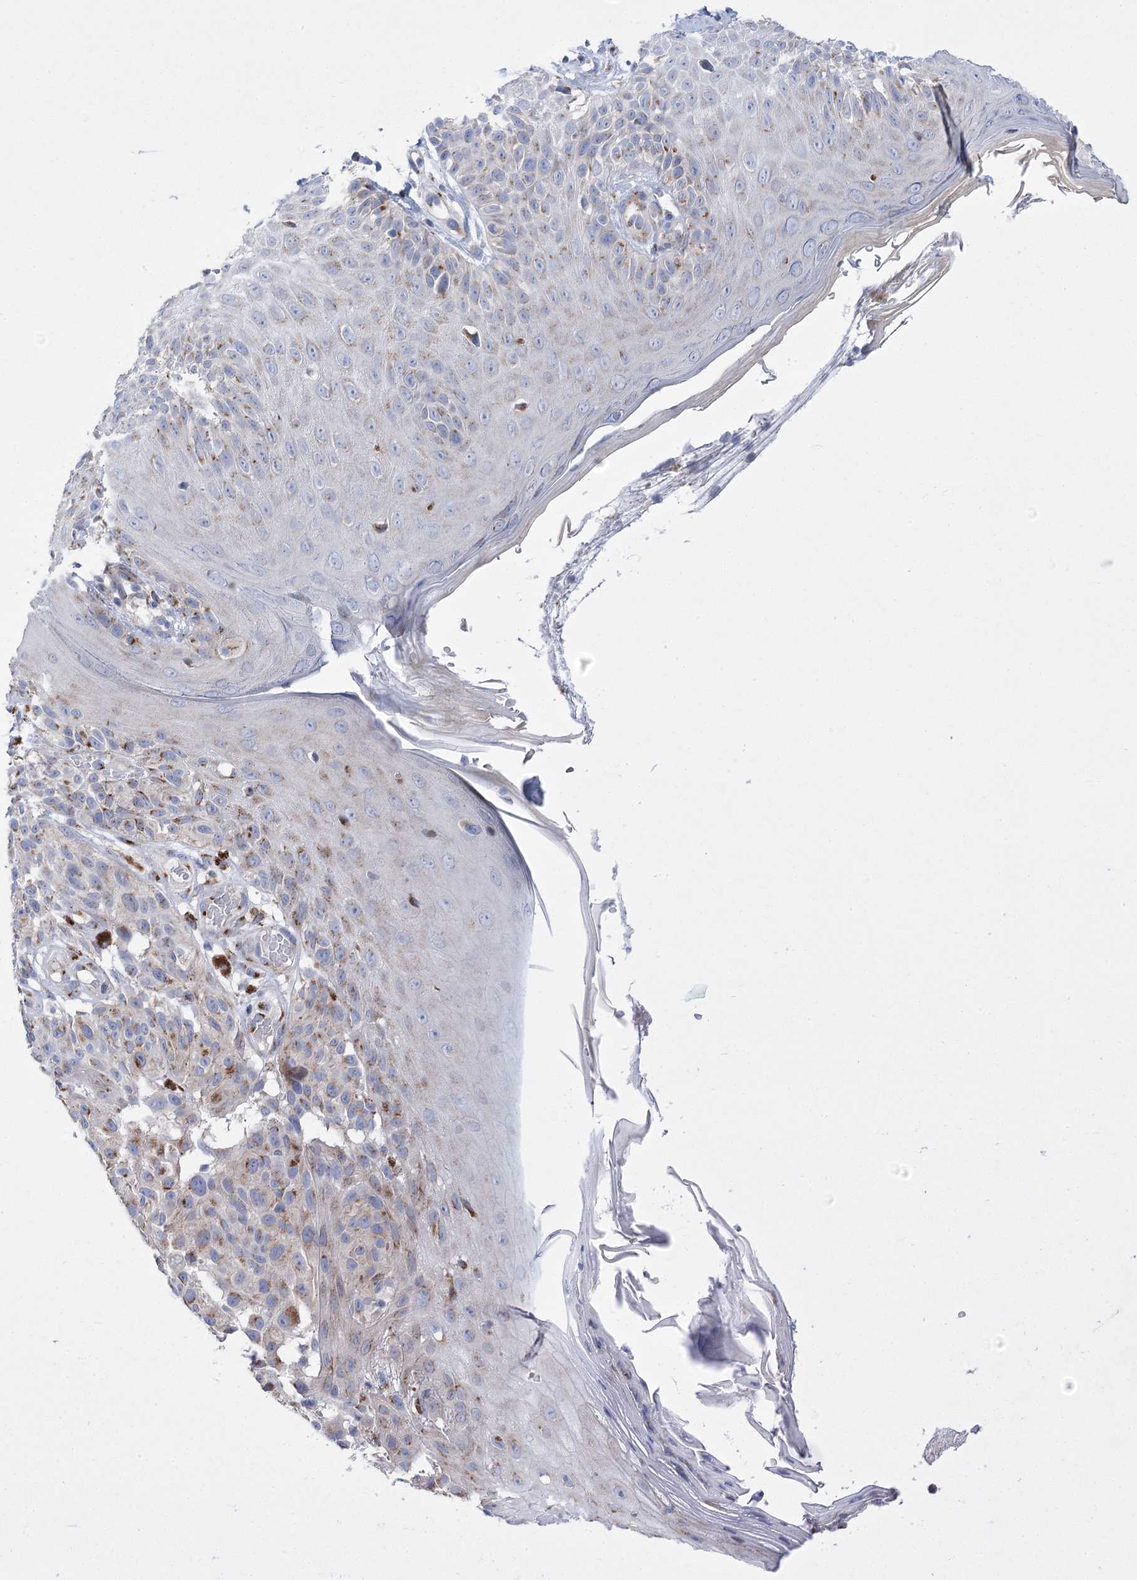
{"staining": {"intensity": "moderate", "quantity": "<25%", "location": "cytoplasmic/membranous"}, "tissue": "melanoma", "cell_type": "Tumor cells", "image_type": "cancer", "snomed": [{"axis": "morphology", "description": "Malignant melanoma, NOS"}, {"axis": "topography", "description": "Skin"}], "caption": "DAB (3,3'-diaminobenzidine) immunohistochemical staining of melanoma displays moderate cytoplasmic/membranous protein positivity in approximately <25% of tumor cells.", "gene": "NME7", "patient": {"sex": "male", "age": 83}}